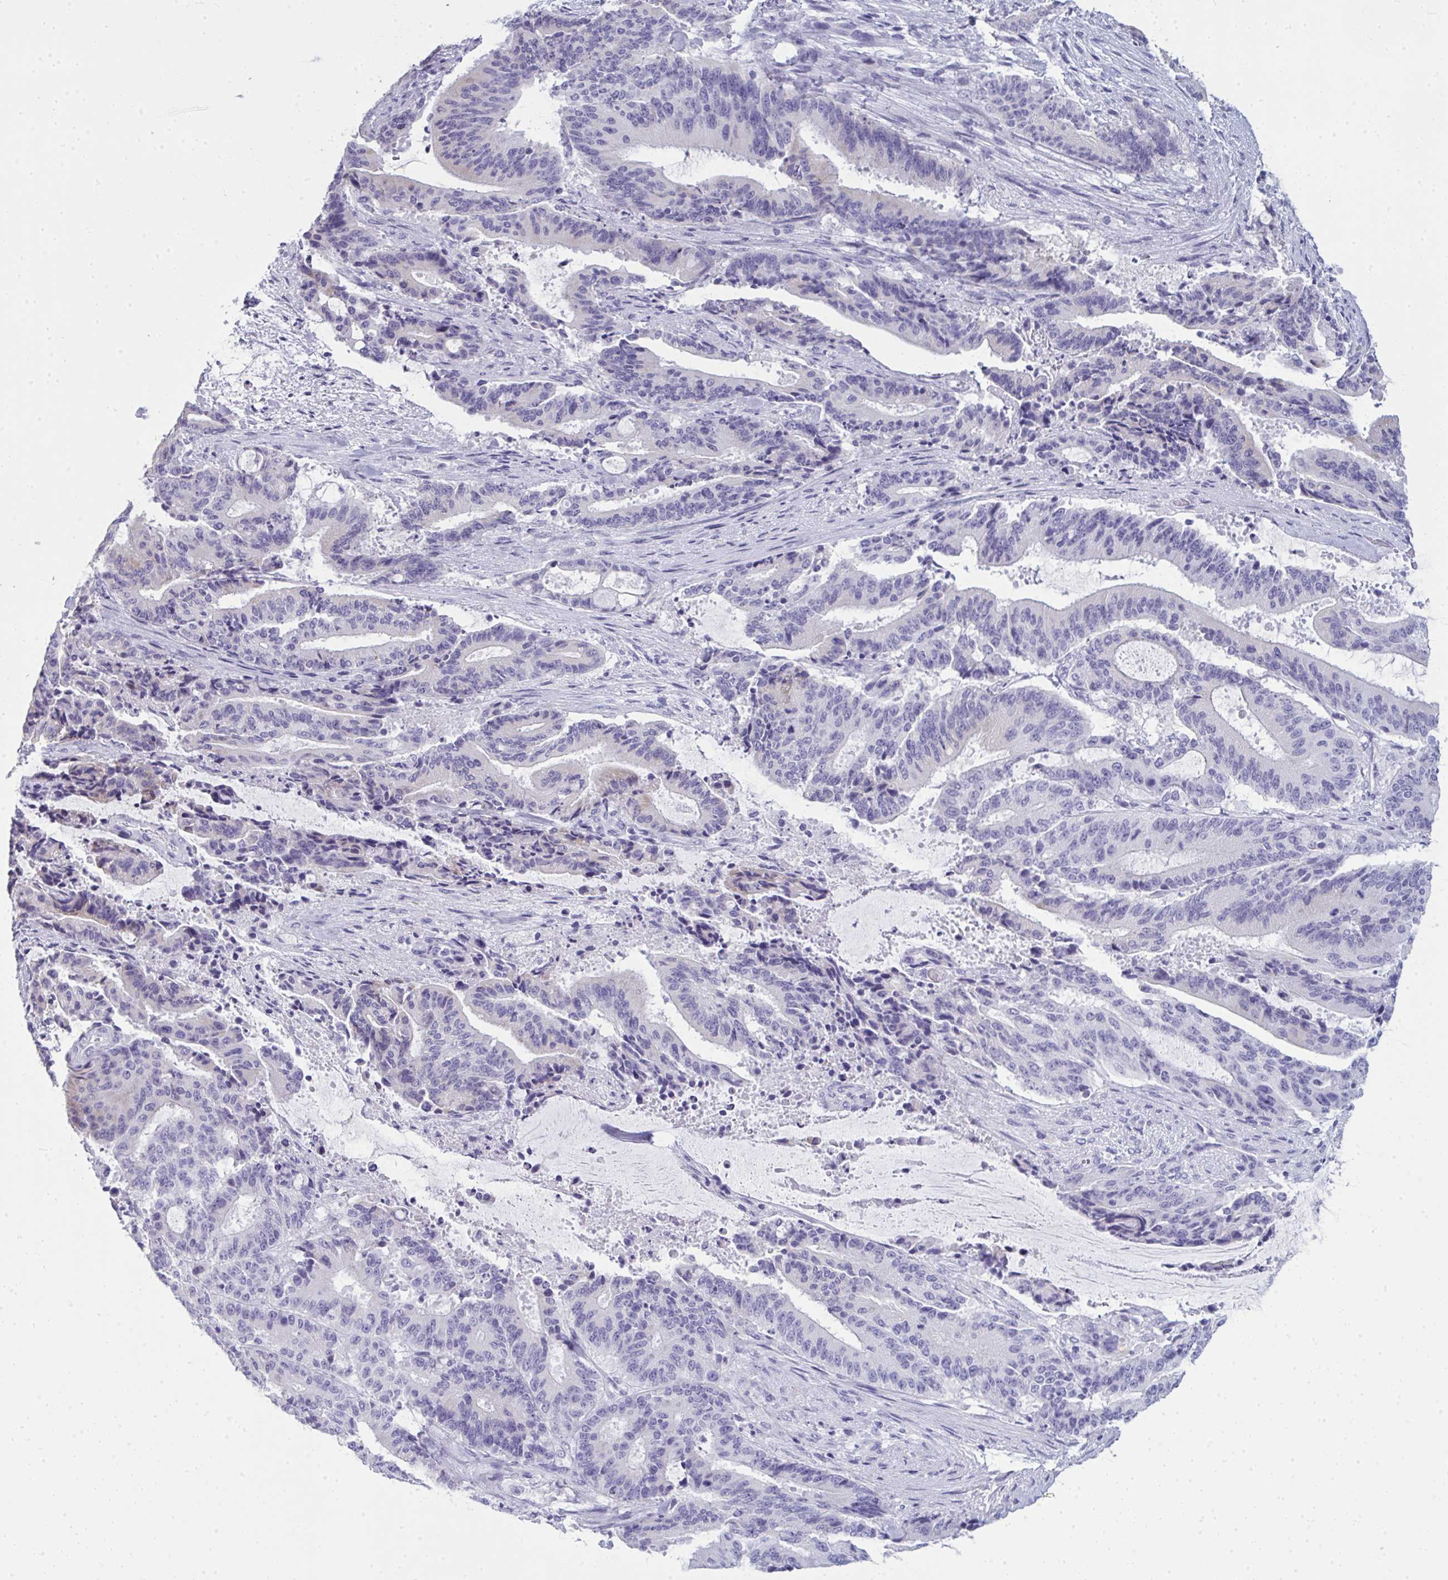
{"staining": {"intensity": "negative", "quantity": "none", "location": "none"}, "tissue": "liver cancer", "cell_type": "Tumor cells", "image_type": "cancer", "snomed": [{"axis": "morphology", "description": "Normal tissue, NOS"}, {"axis": "morphology", "description": "Cholangiocarcinoma"}, {"axis": "topography", "description": "Liver"}, {"axis": "topography", "description": "Peripheral nerve tissue"}], "caption": "Immunohistochemistry histopathology image of cholangiocarcinoma (liver) stained for a protein (brown), which demonstrates no staining in tumor cells.", "gene": "QDPR", "patient": {"sex": "female", "age": 73}}